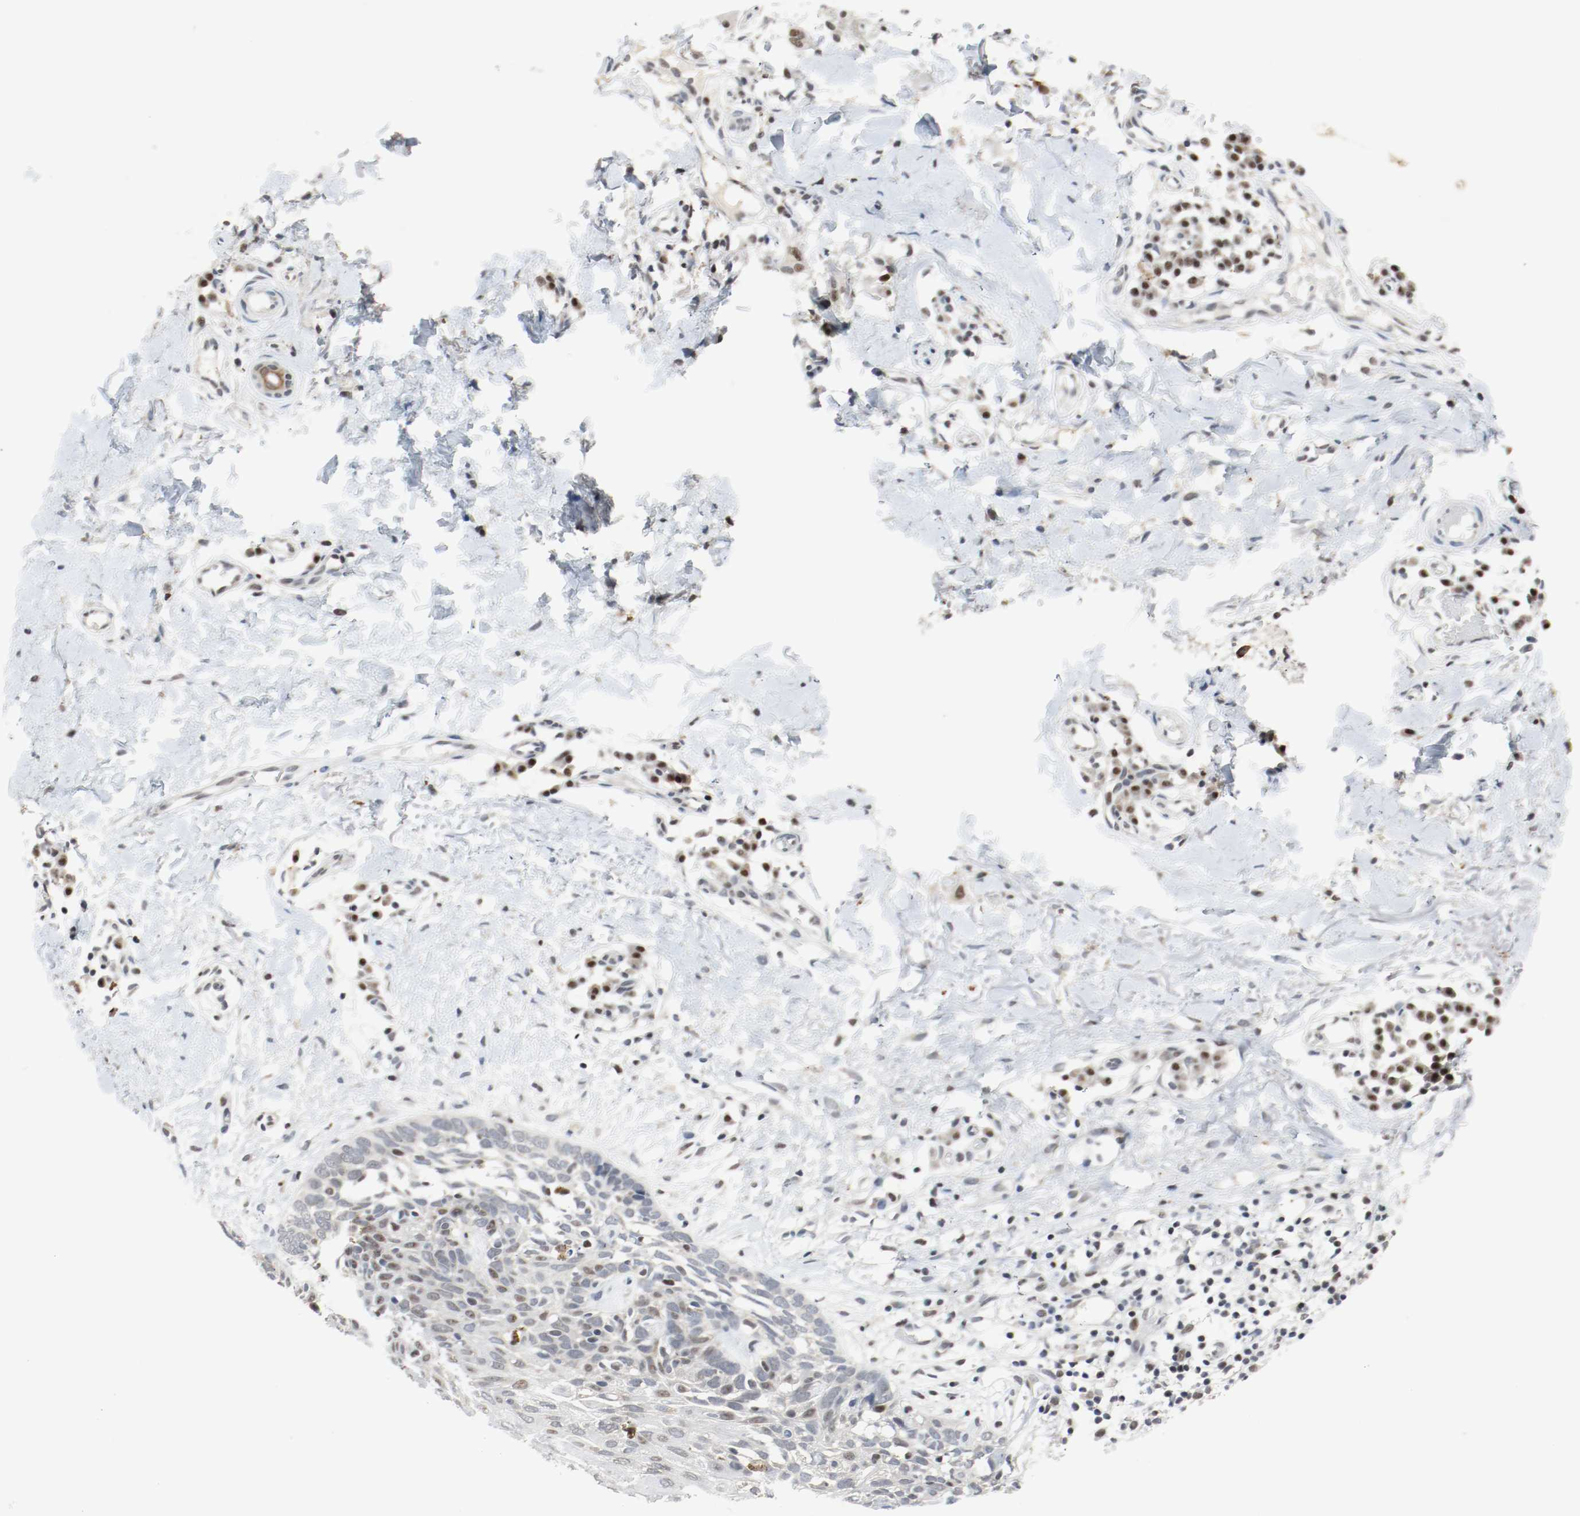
{"staining": {"intensity": "weak", "quantity": "<25%", "location": "nuclear"}, "tissue": "skin cancer", "cell_type": "Tumor cells", "image_type": "cancer", "snomed": [{"axis": "morphology", "description": "Normal tissue, NOS"}, {"axis": "morphology", "description": "Basal cell carcinoma"}, {"axis": "topography", "description": "Skin"}], "caption": "Immunohistochemistry of skin cancer displays no positivity in tumor cells.", "gene": "ASH1L", "patient": {"sex": "male", "age": 77}}